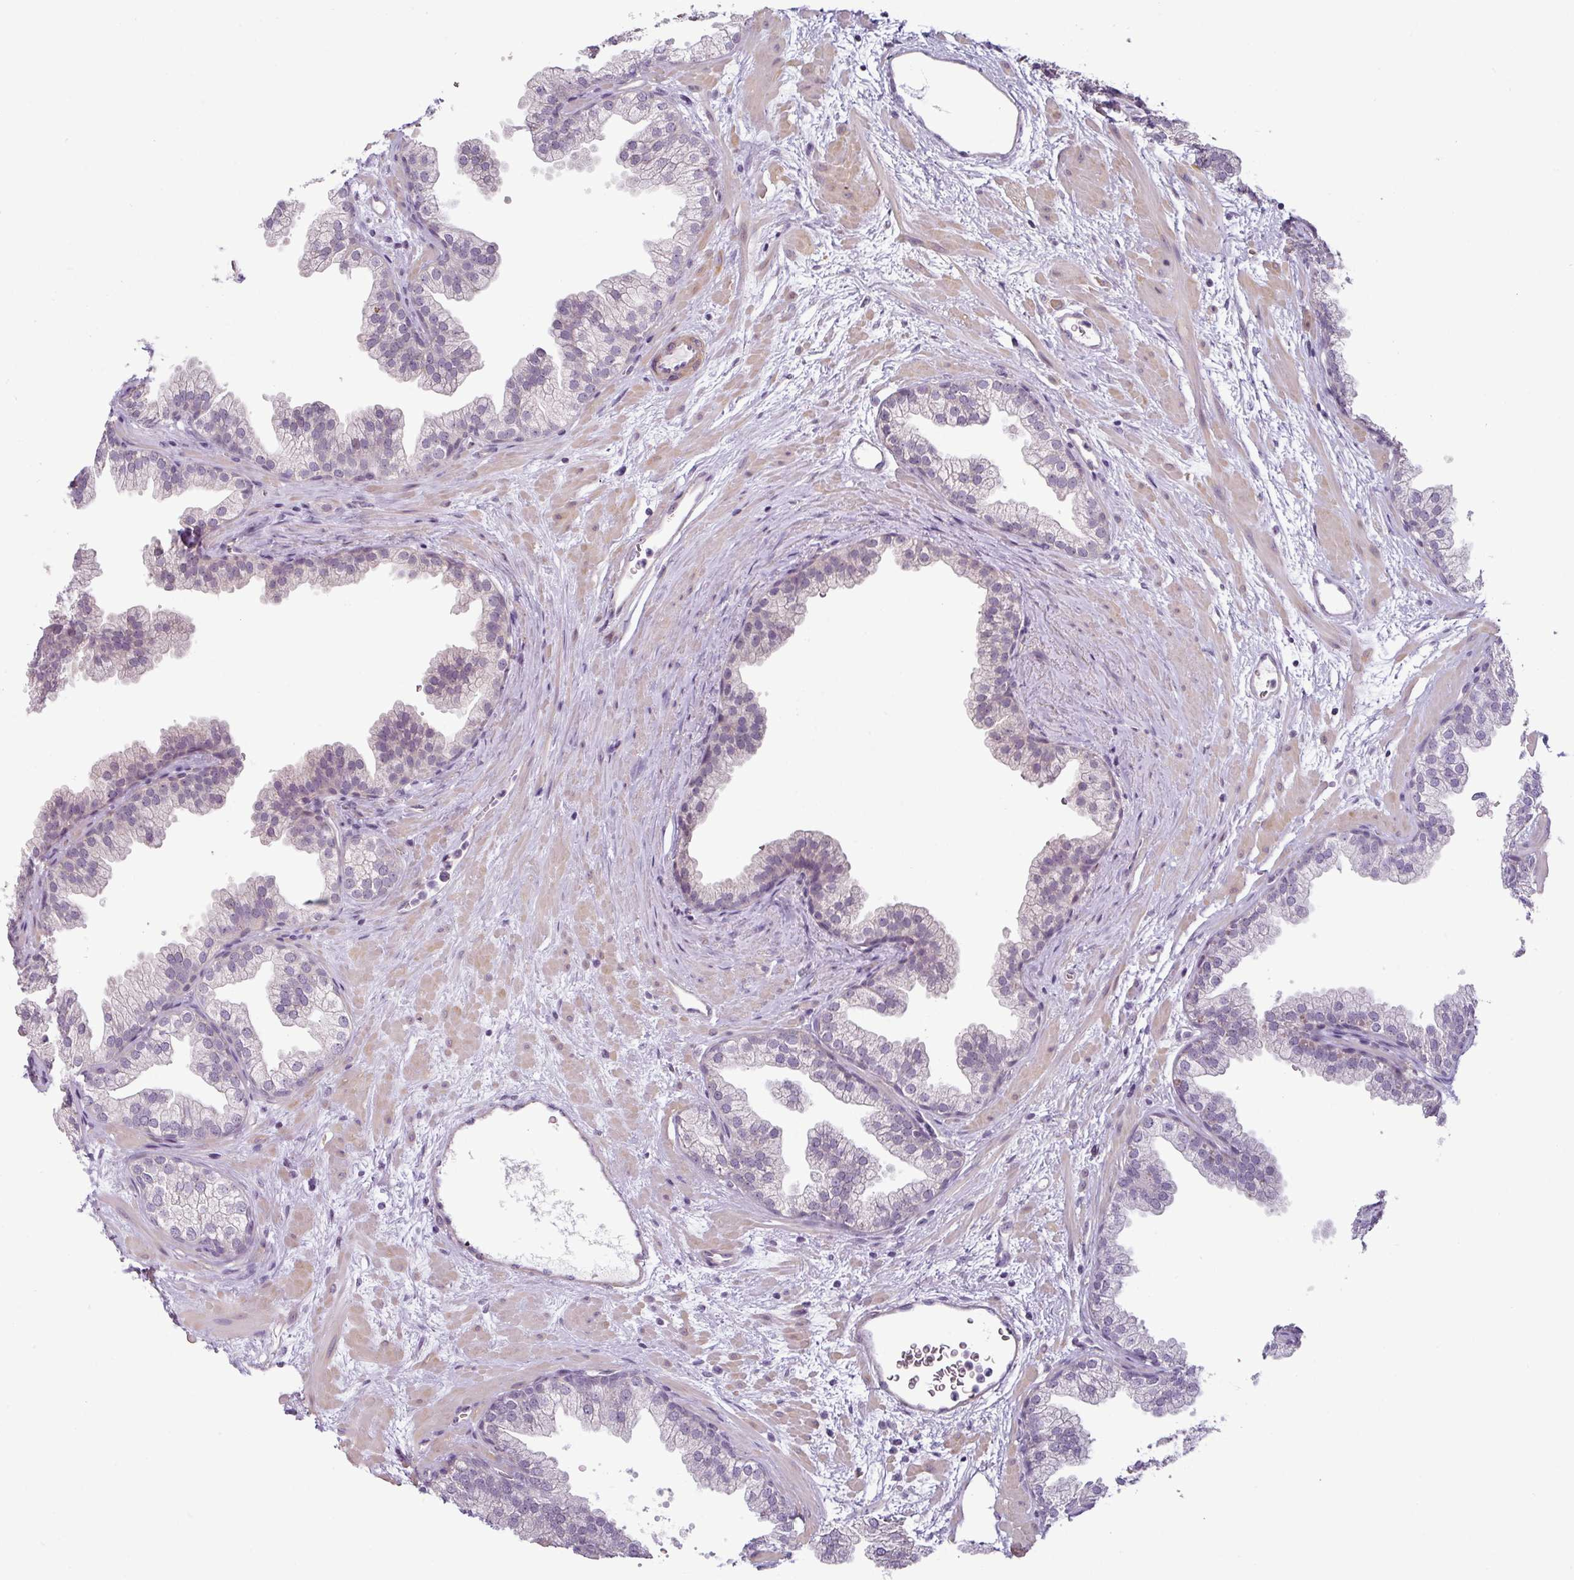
{"staining": {"intensity": "negative", "quantity": "none", "location": "none"}, "tissue": "prostate", "cell_type": "Glandular cells", "image_type": "normal", "snomed": [{"axis": "morphology", "description": "Normal tissue, NOS"}, {"axis": "topography", "description": "Prostate"}], "caption": "Histopathology image shows no protein staining in glandular cells of unremarkable prostate.", "gene": "OR52D1", "patient": {"sex": "male", "age": 37}}